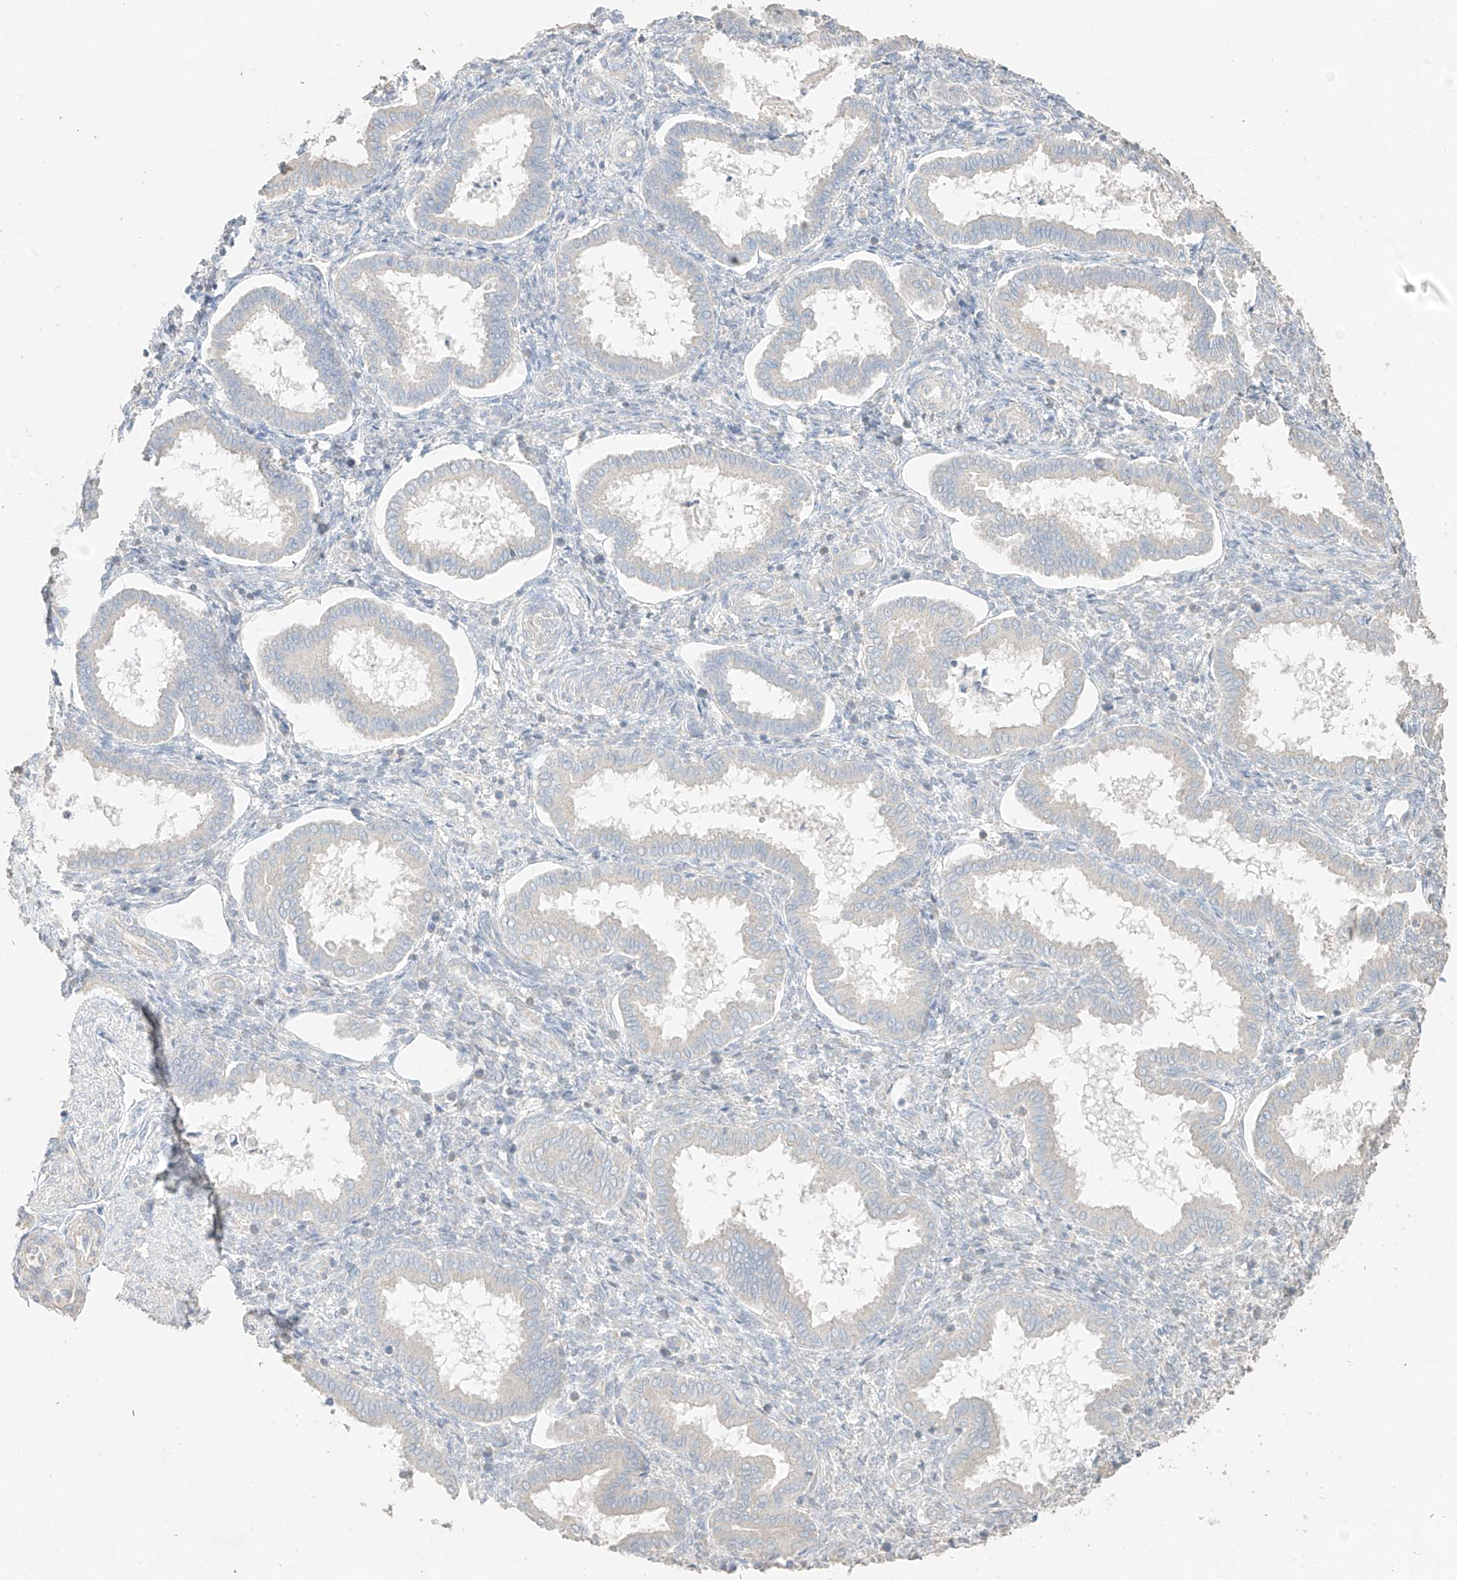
{"staining": {"intensity": "negative", "quantity": "none", "location": "none"}, "tissue": "endometrium", "cell_type": "Cells in endometrial stroma", "image_type": "normal", "snomed": [{"axis": "morphology", "description": "Normal tissue, NOS"}, {"axis": "topography", "description": "Endometrium"}], "caption": "Histopathology image shows no significant protein positivity in cells in endometrial stroma of benign endometrium. (Brightfield microscopy of DAB (3,3'-diaminobenzidine) immunohistochemistry (IHC) at high magnification).", "gene": "ZZEF1", "patient": {"sex": "female", "age": 24}}